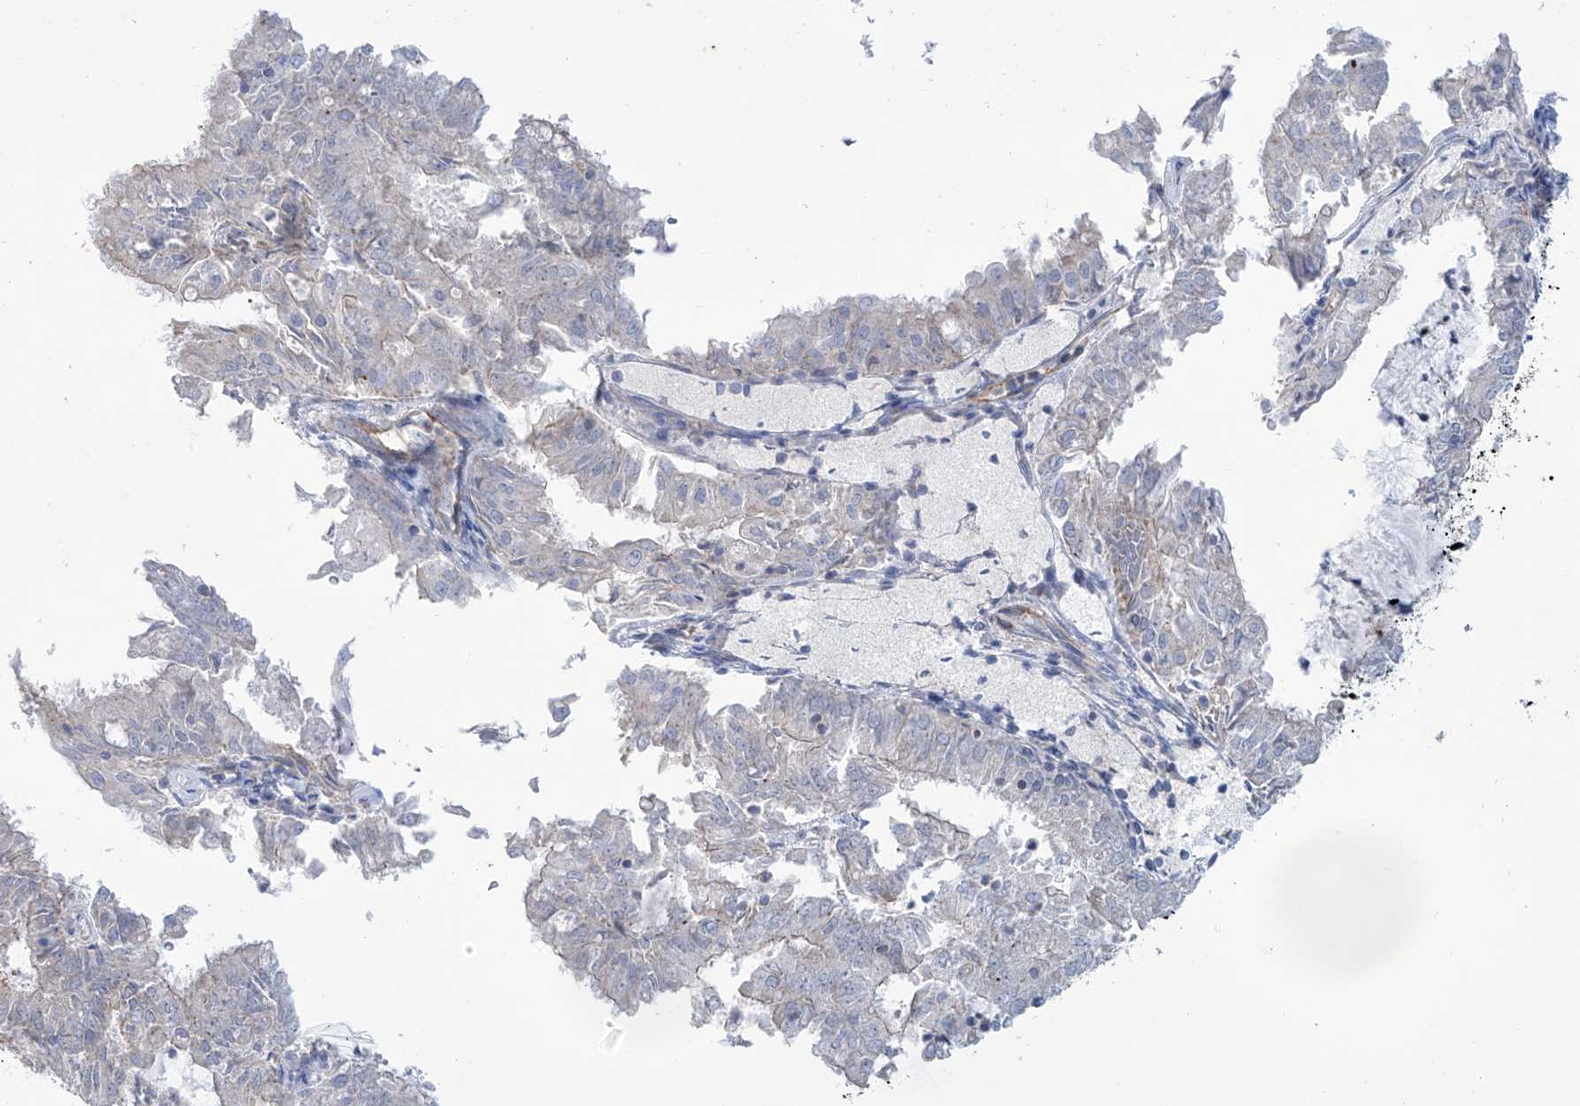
{"staining": {"intensity": "negative", "quantity": "none", "location": "none"}, "tissue": "endometrial cancer", "cell_type": "Tumor cells", "image_type": "cancer", "snomed": [{"axis": "morphology", "description": "Adenocarcinoma, NOS"}, {"axis": "topography", "description": "Endometrium"}], "caption": "An immunohistochemistry (IHC) photomicrograph of endometrial cancer is shown. There is no staining in tumor cells of endometrial cancer. Nuclei are stained in blue.", "gene": "TMEM209", "patient": {"sex": "female", "age": 57}}